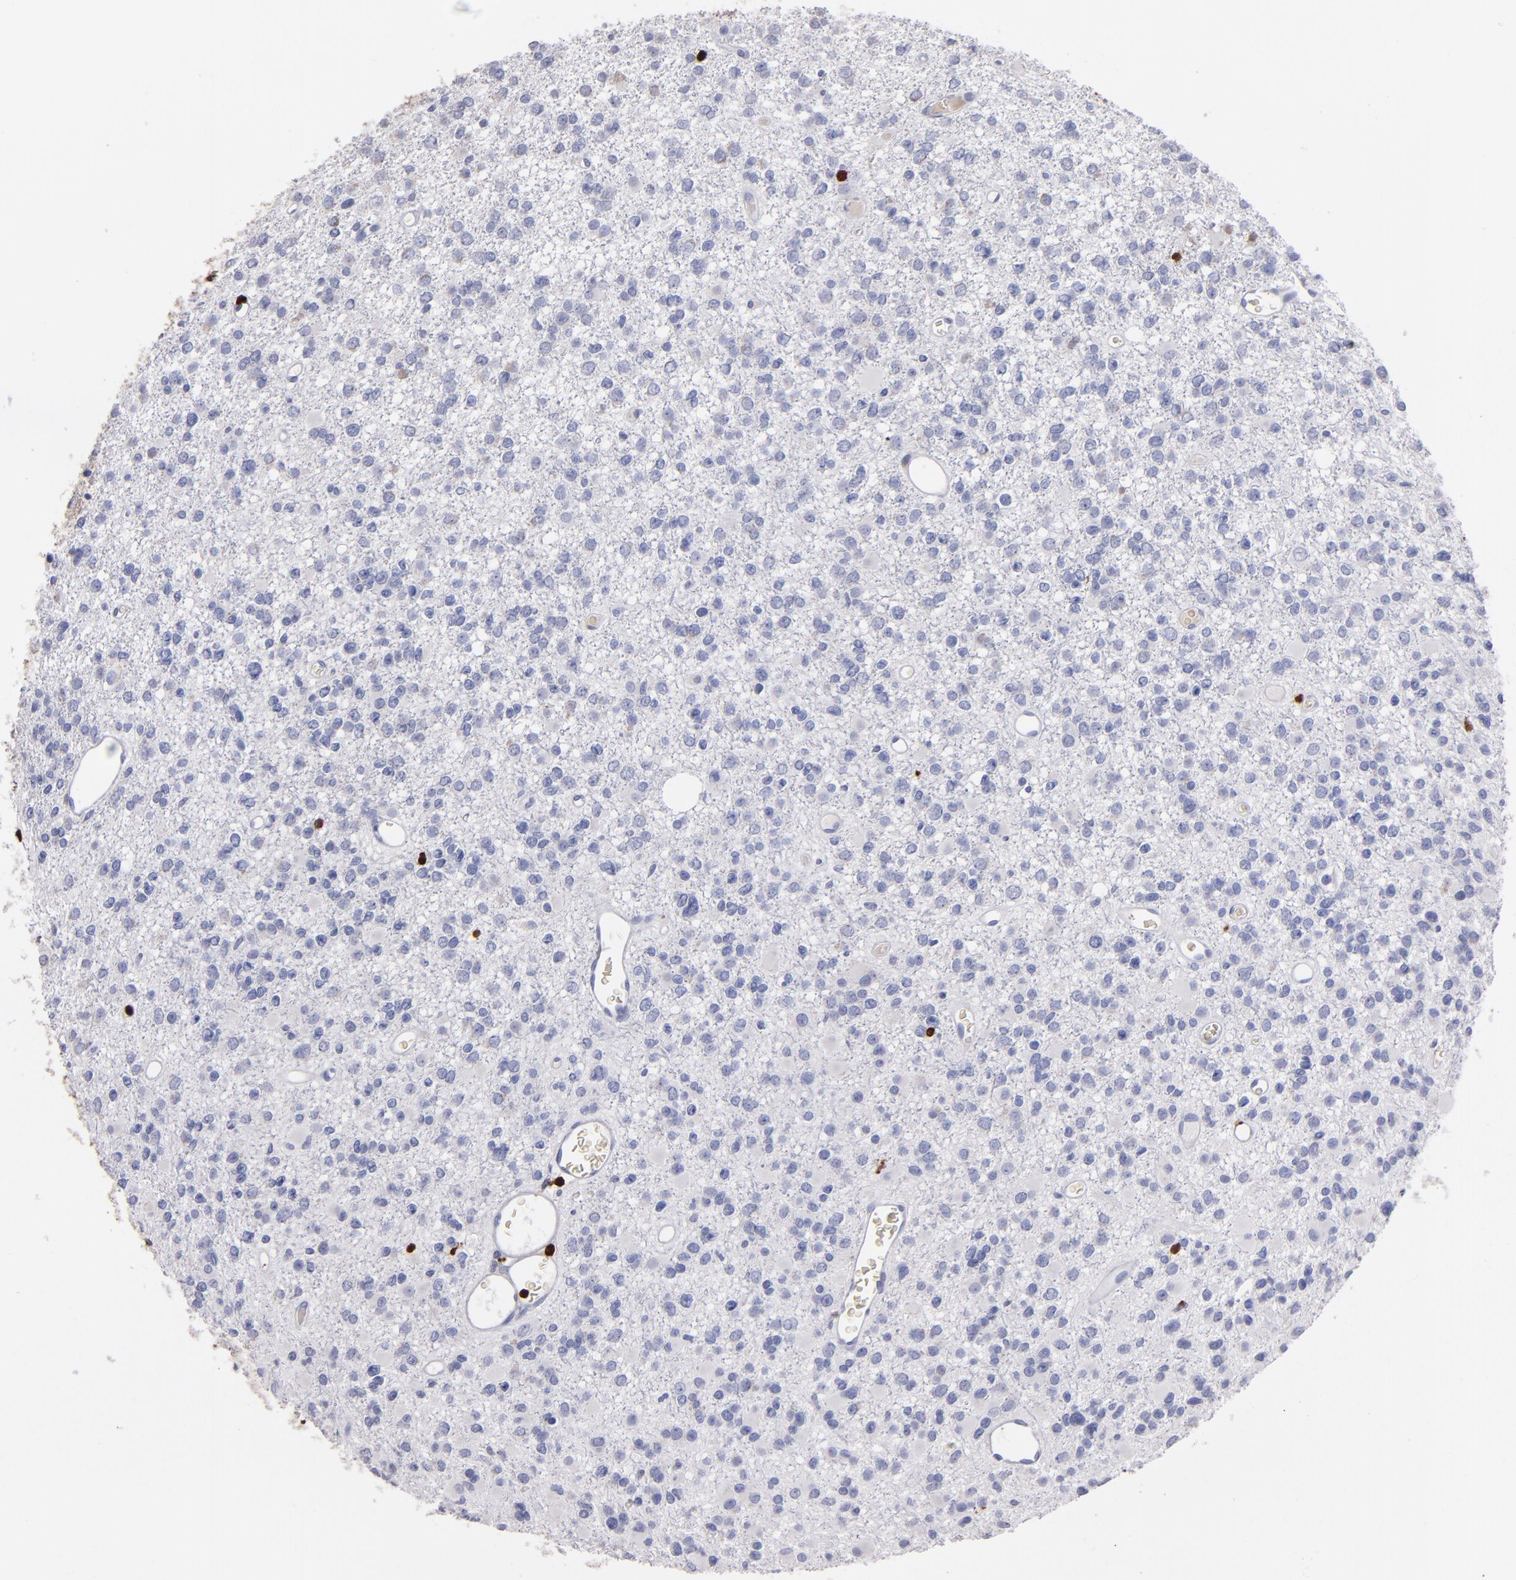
{"staining": {"intensity": "negative", "quantity": "none", "location": "none"}, "tissue": "glioma", "cell_type": "Tumor cells", "image_type": "cancer", "snomed": [{"axis": "morphology", "description": "Glioma, malignant, Low grade"}, {"axis": "topography", "description": "Brain"}], "caption": "The photomicrograph displays no staining of tumor cells in malignant low-grade glioma.", "gene": "S100A4", "patient": {"sex": "male", "age": 42}}